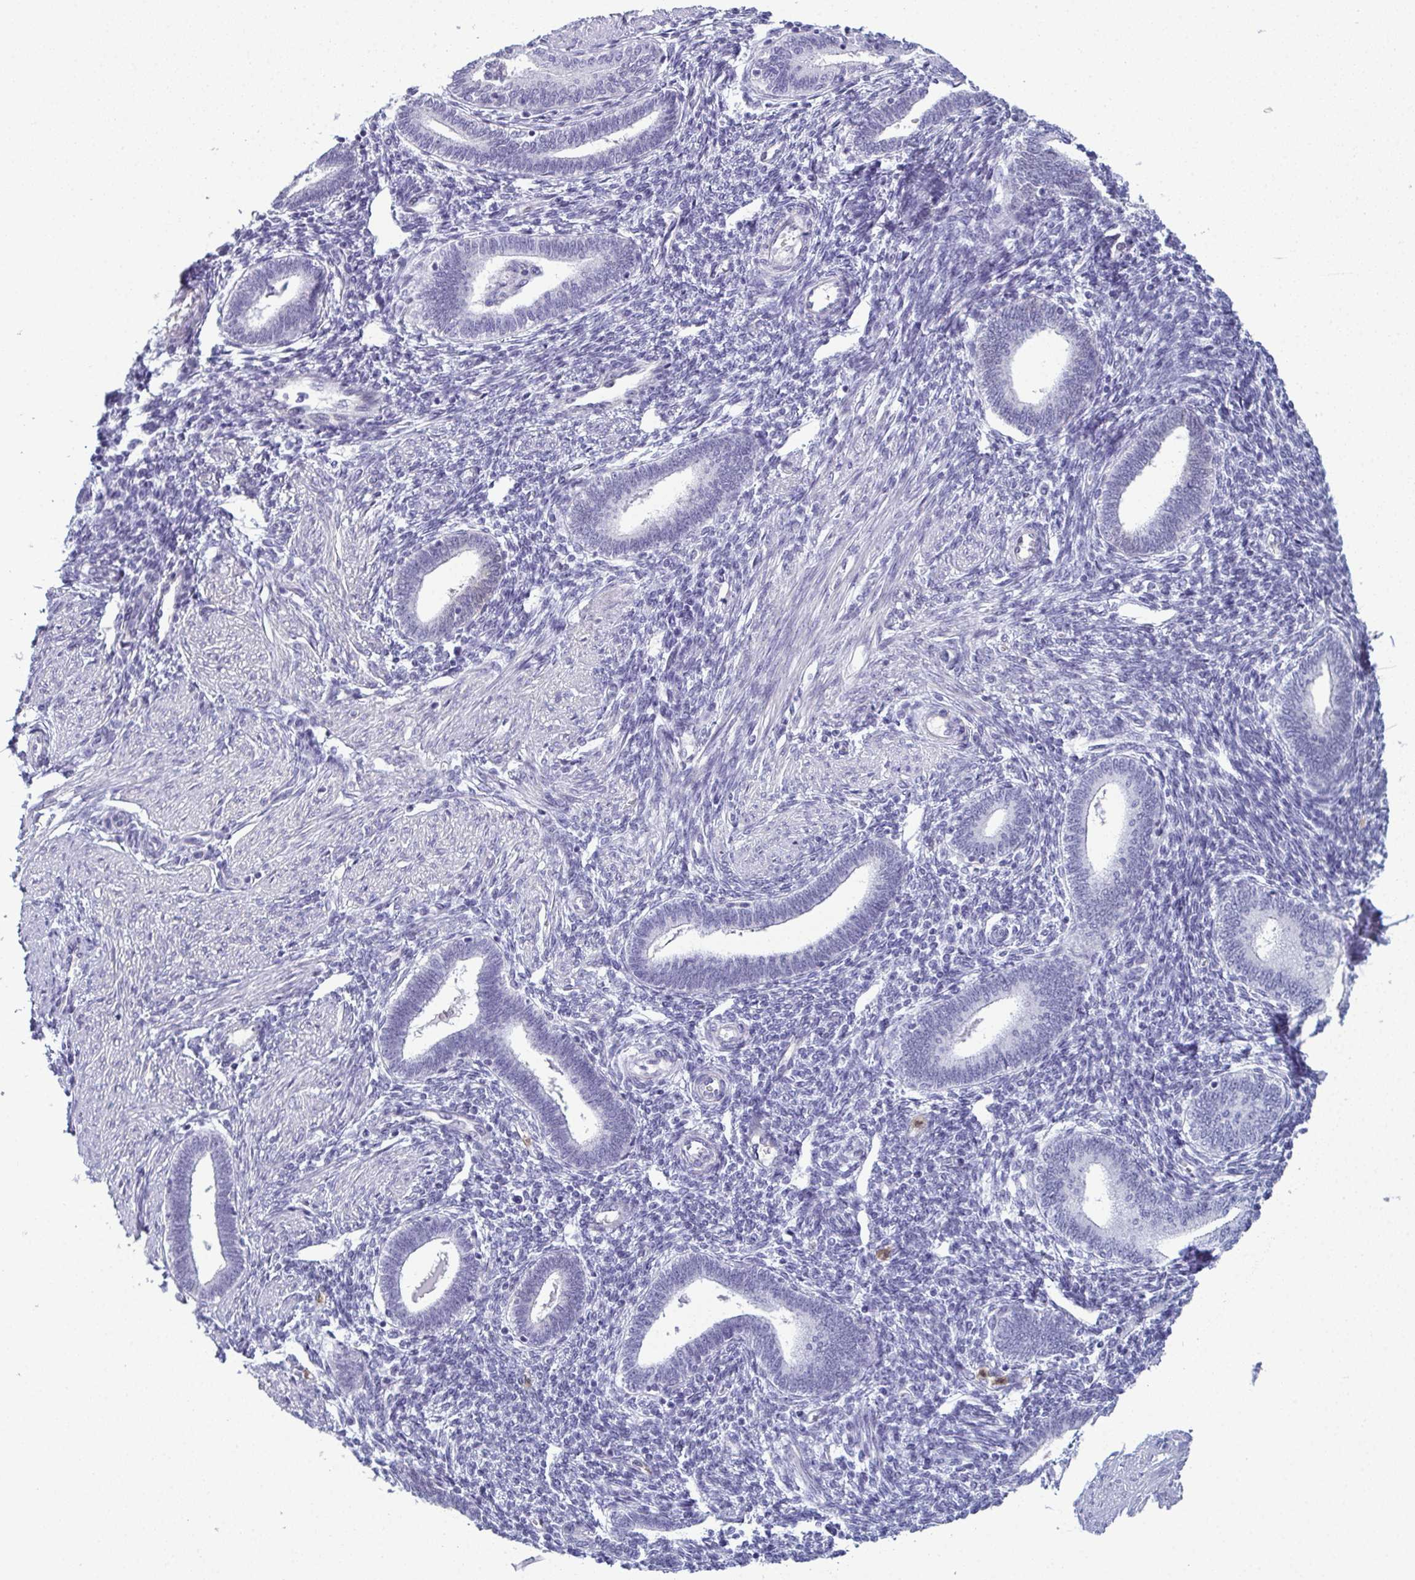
{"staining": {"intensity": "negative", "quantity": "none", "location": "none"}, "tissue": "endometrium", "cell_type": "Cells in endometrial stroma", "image_type": "normal", "snomed": [{"axis": "morphology", "description": "Normal tissue, NOS"}, {"axis": "topography", "description": "Endometrium"}], "caption": "Cells in endometrial stroma are negative for brown protein staining in normal endometrium. (Immunohistochemistry (ihc), brightfield microscopy, high magnification).", "gene": "CDA", "patient": {"sex": "female", "age": 42}}